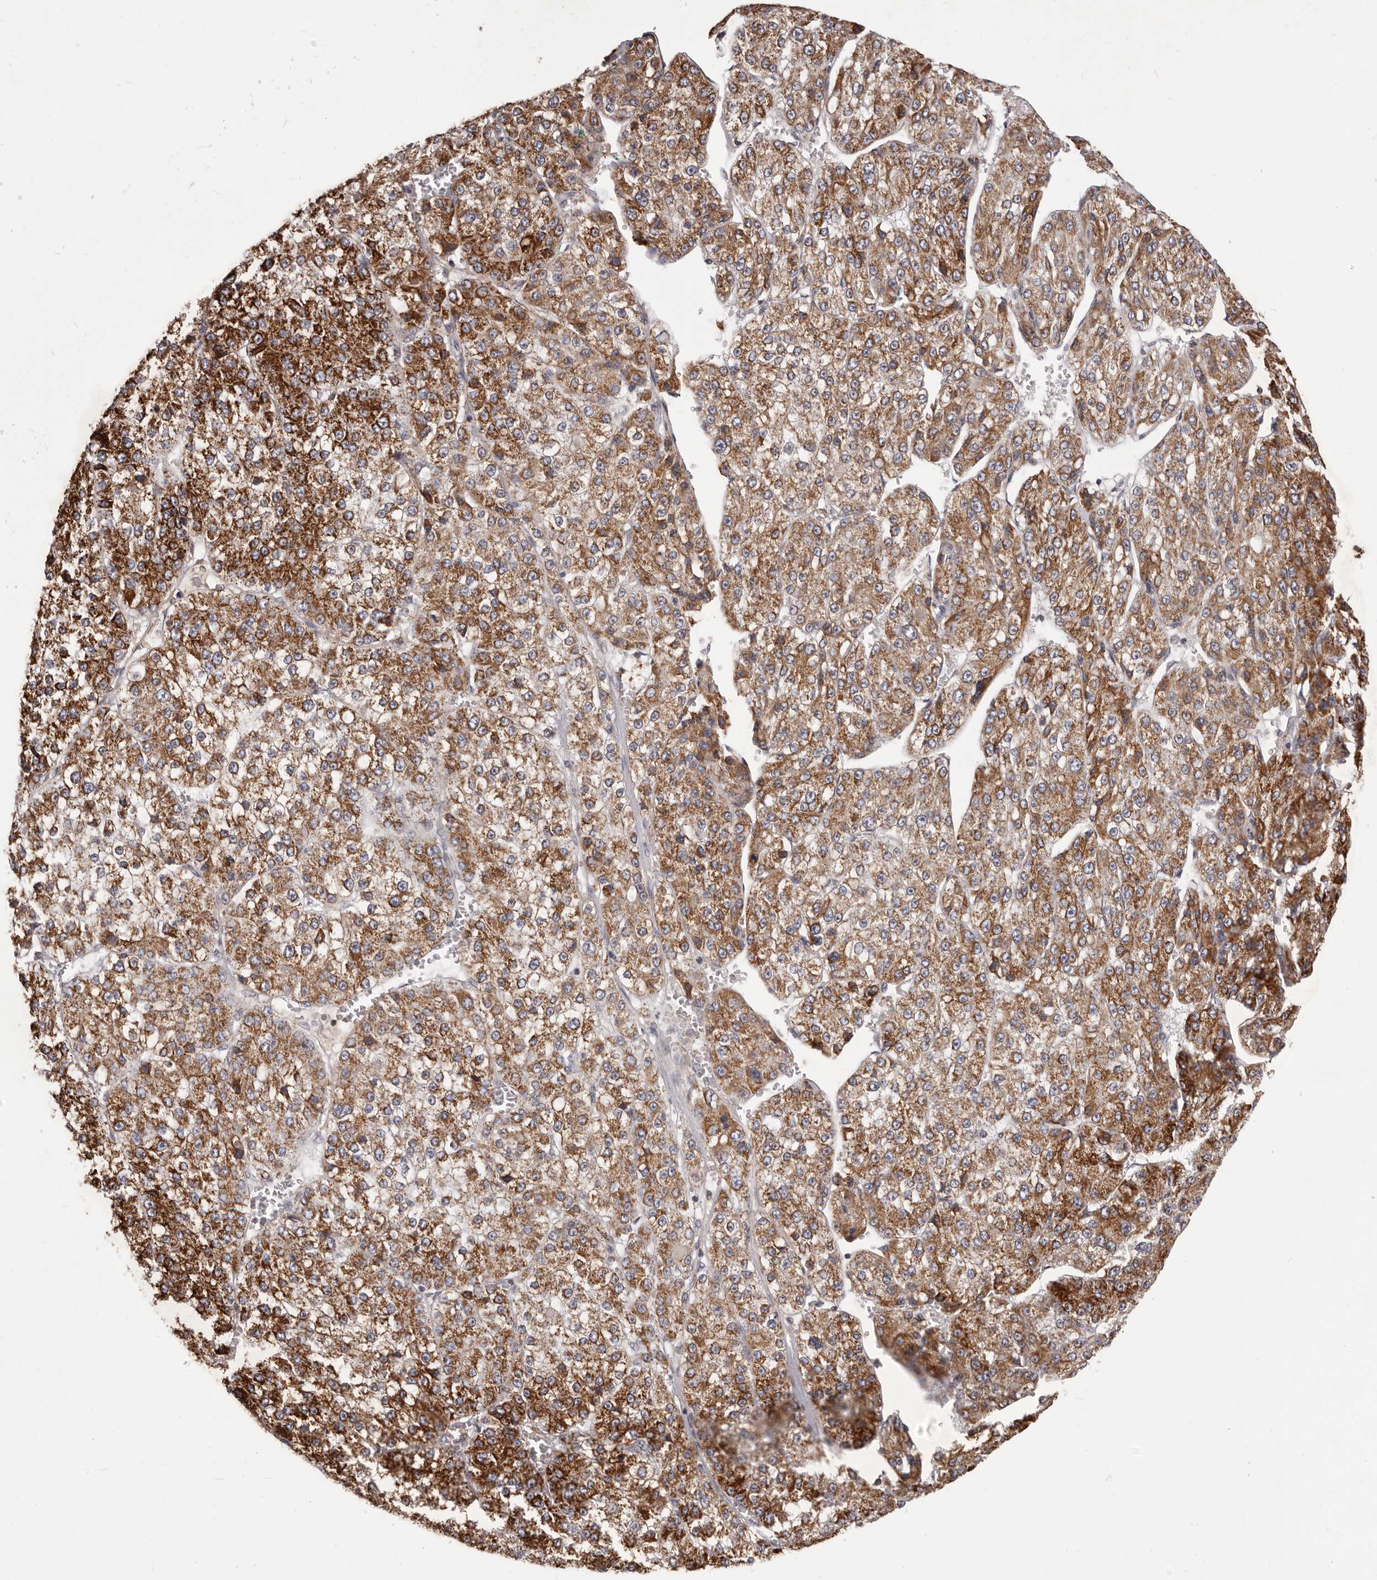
{"staining": {"intensity": "strong", "quantity": ">75%", "location": "cytoplasmic/membranous"}, "tissue": "liver cancer", "cell_type": "Tumor cells", "image_type": "cancer", "snomed": [{"axis": "morphology", "description": "Carcinoma, Hepatocellular, NOS"}, {"axis": "topography", "description": "Liver"}], "caption": "Human liver hepatocellular carcinoma stained with a brown dye demonstrates strong cytoplasmic/membranous positive staining in about >75% of tumor cells.", "gene": "CHRM2", "patient": {"sex": "female", "age": 73}}